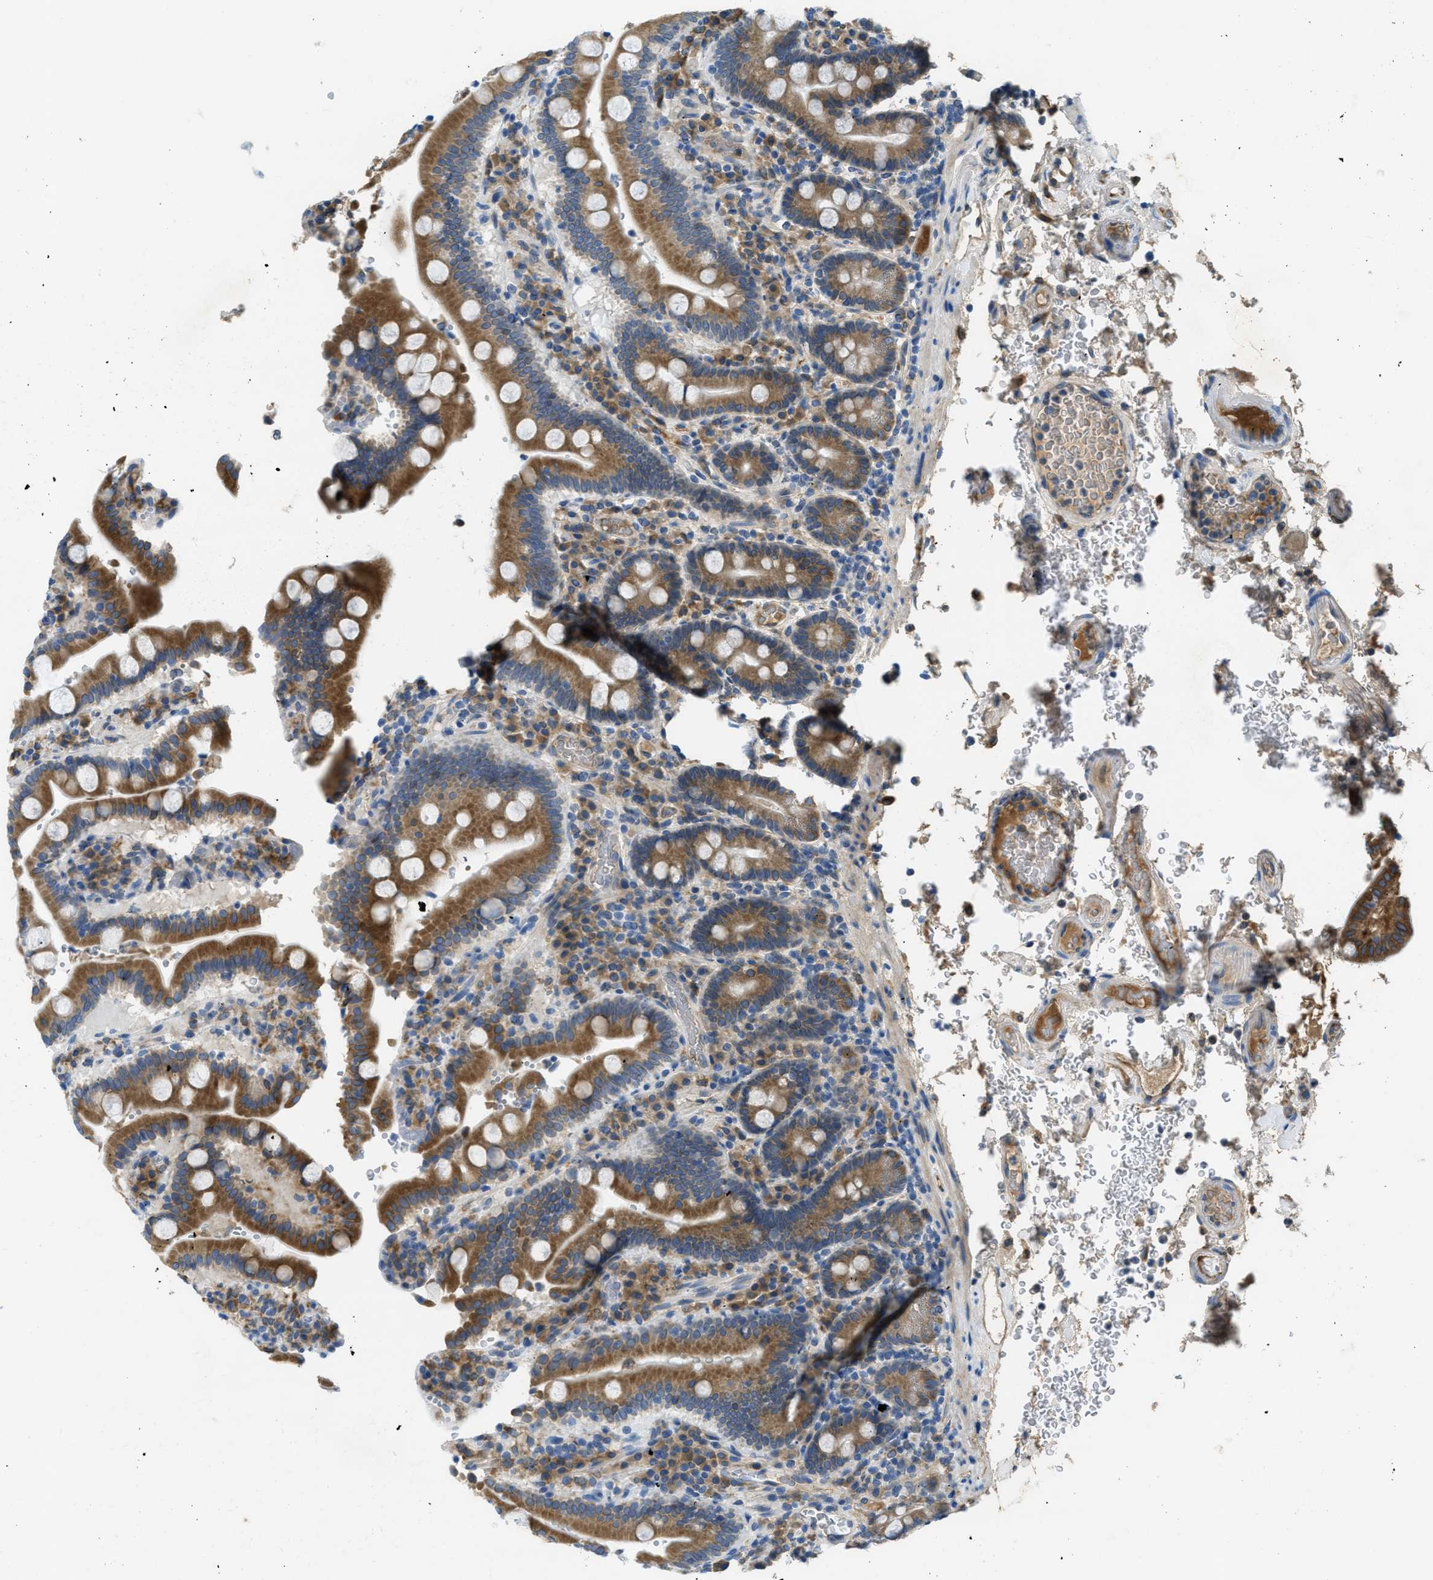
{"staining": {"intensity": "moderate", "quantity": ">75%", "location": "cytoplasmic/membranous"}, "tissue": "duodenum", "cell_type": "Glandular cells", "image_type": "normal", "snomed": [{"axis": "morphology", "description": "Normal tissue, NOS"}, {"axis": "topography", "description": "Small intestine, NOS"}], "caption": "A medium amount of moderate cytoplasmic/membranous staining is identified in approximately >75% of glandular cells in normal duodenum.", "gene": "MPDU1", "patient": {"sex": "female", "age": 71}}